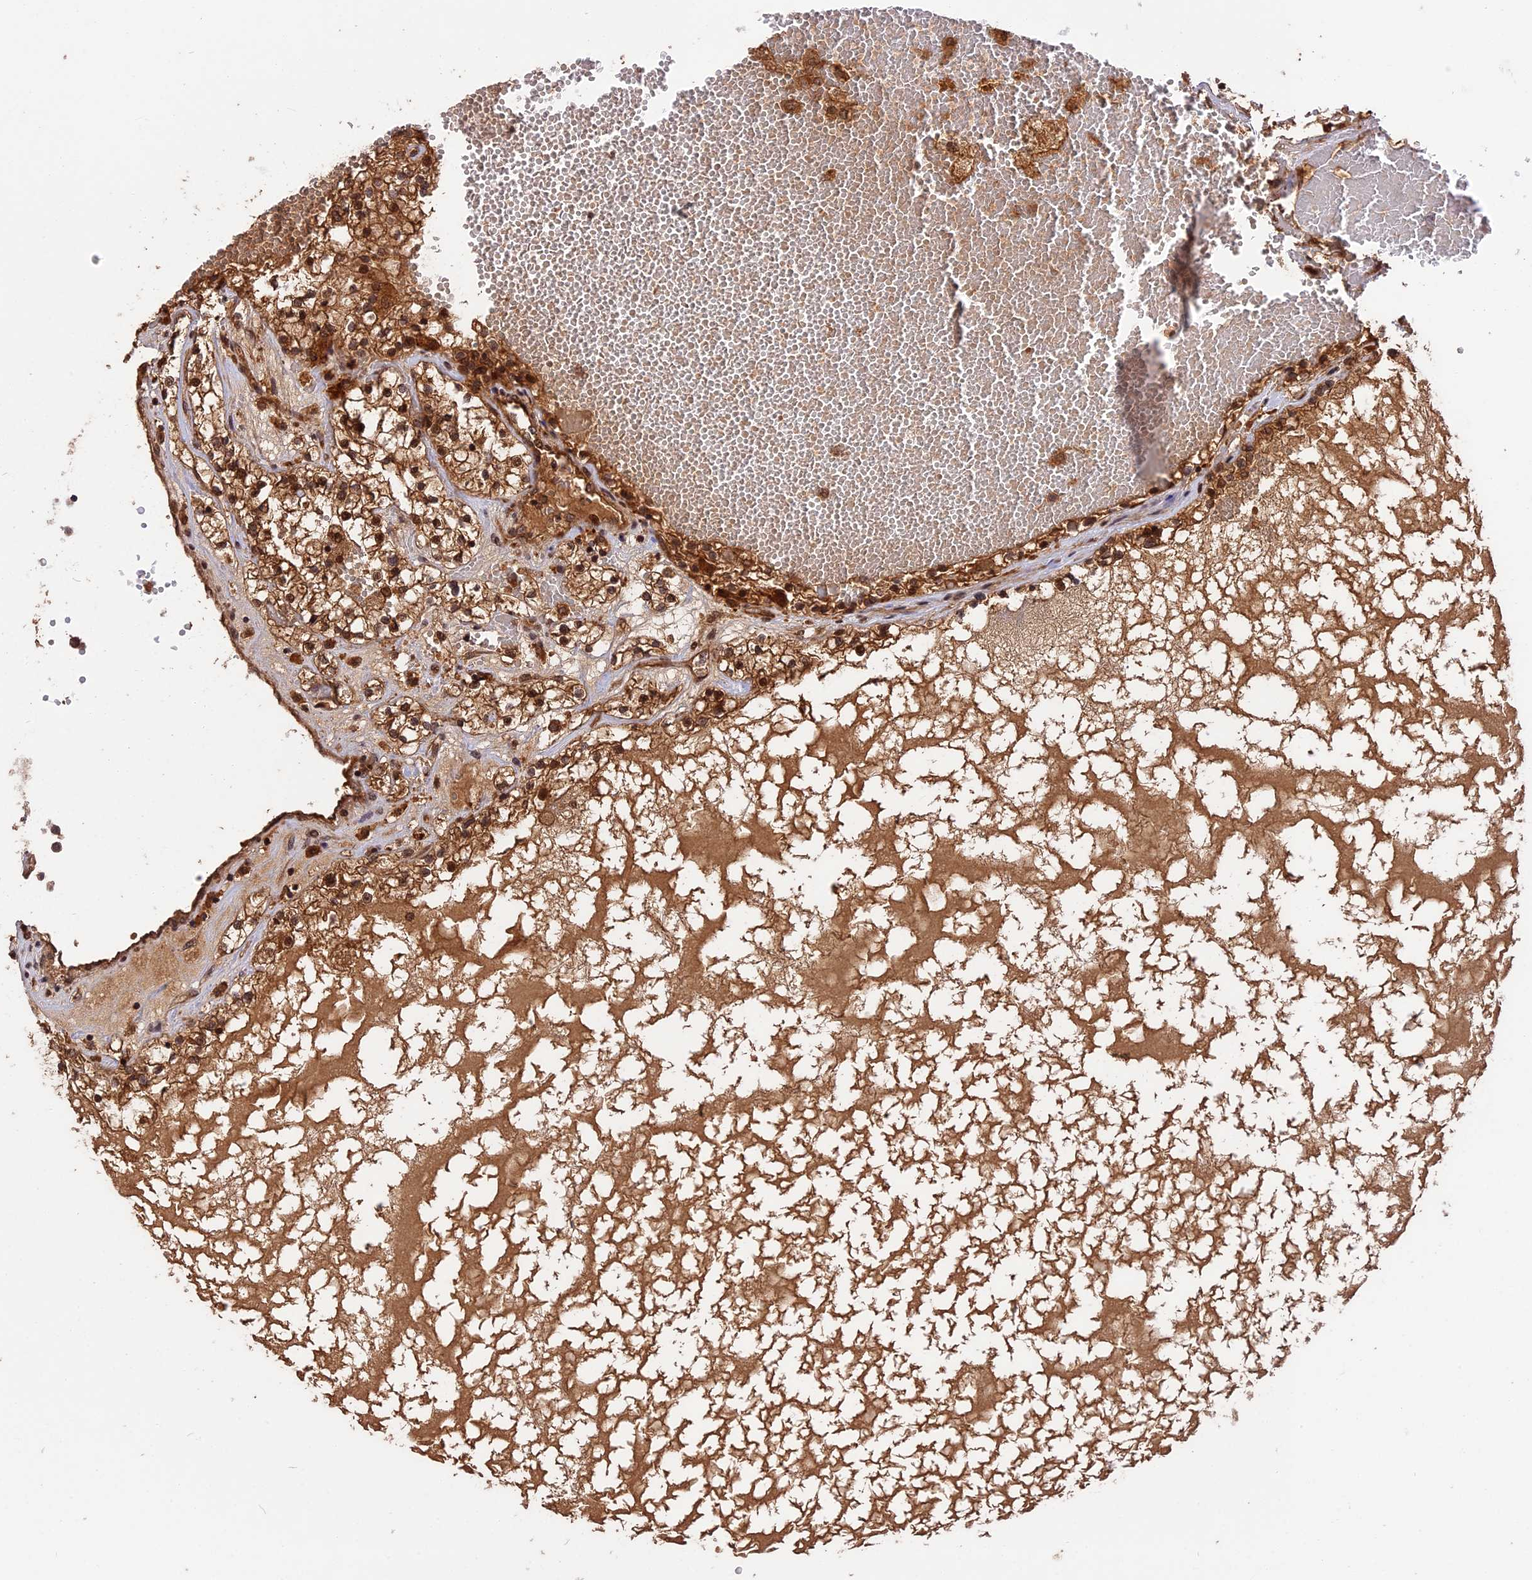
{"staining": {"intensity": "strong", "quantity": ">75%", "location": "cytoplasmic/membranous,nuclear"}, "tissue": "renal cancer", "cell_type": "Tumor cells", "image_type": "cancer", "snomed": [{"axis": "morphology", "description": "Normal tissue, NOS"}, {"axis": "morphology", "description": "Adenocarcinoma, NOS"}, {"axis": "topography", "description": "Kidney"}], "caption": "Protein analysis of renal adenocarcinoma tissue demonstrates strong cytoplasmic/membranous and nuclear staining in approximately >75% of tumor cells. The staining is performed using DAB brown chromogen to label protein expression. The nuclei are counter-stained blue using hematoxylin.", "gene": "ESCO1", "patient": {"sex": "male", "age": 68}}